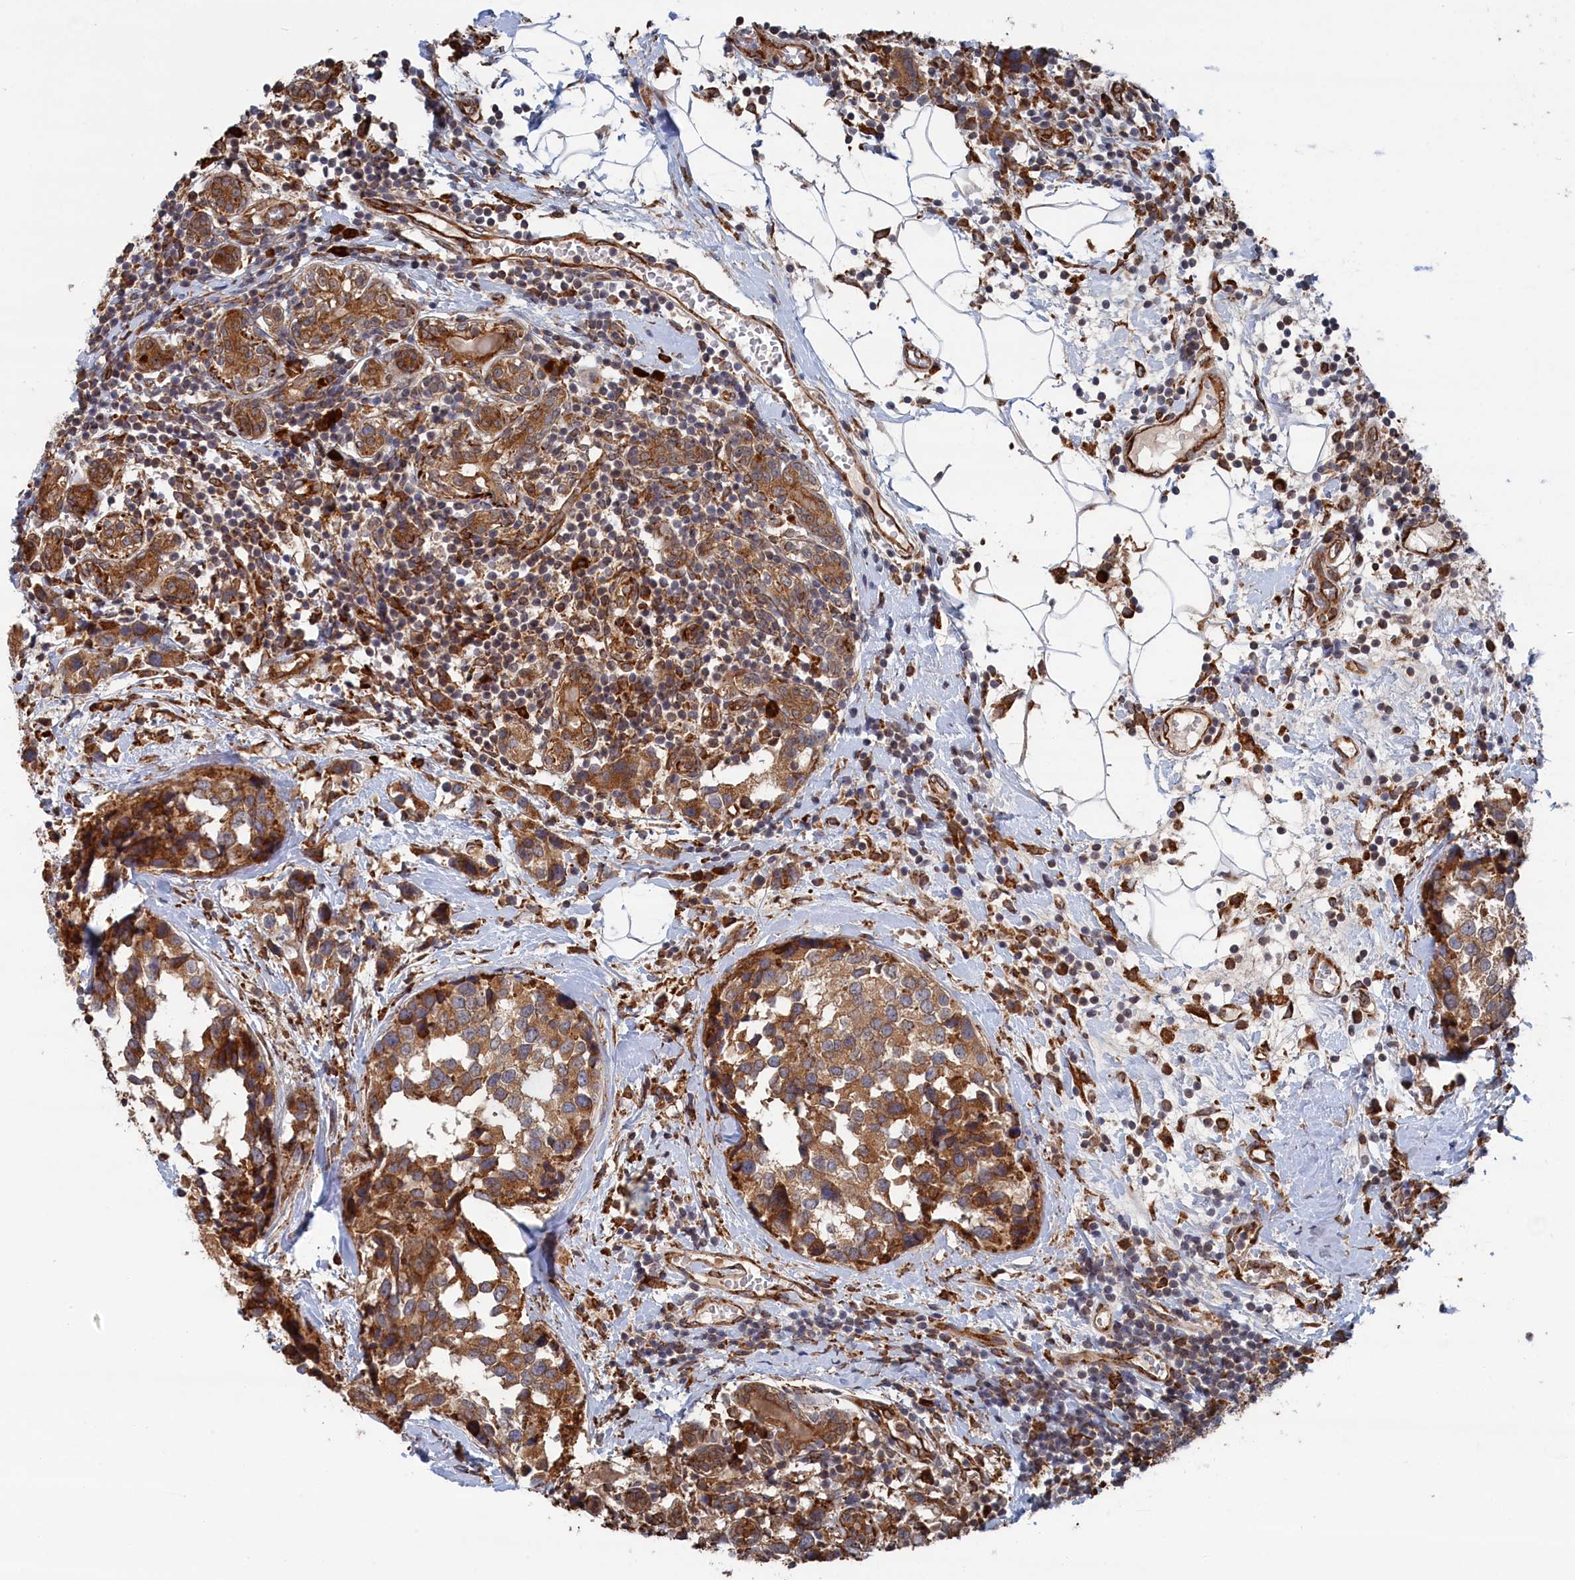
{"staining": {"intensity": "moderate", "quantity": ">75%", "location": "cytoplasmic/membranous"}, "tissue": "breast cancer", "cell_type": "Tumor cells", "image_type": "cancer", "snomed": [{"axis": "morphology", "description": "Lobular carcinoma"}, {"axis": "topography", "description": "Breast"}], "caption": "The micrograph exhibits staining of lobular carcinoma (breast), revealing moderate cytoplasmic/membranous protein expression (brown color) within tumor cells.", "gene": "BPIFB6", "patient": {"sex": "female", "age": 59}}